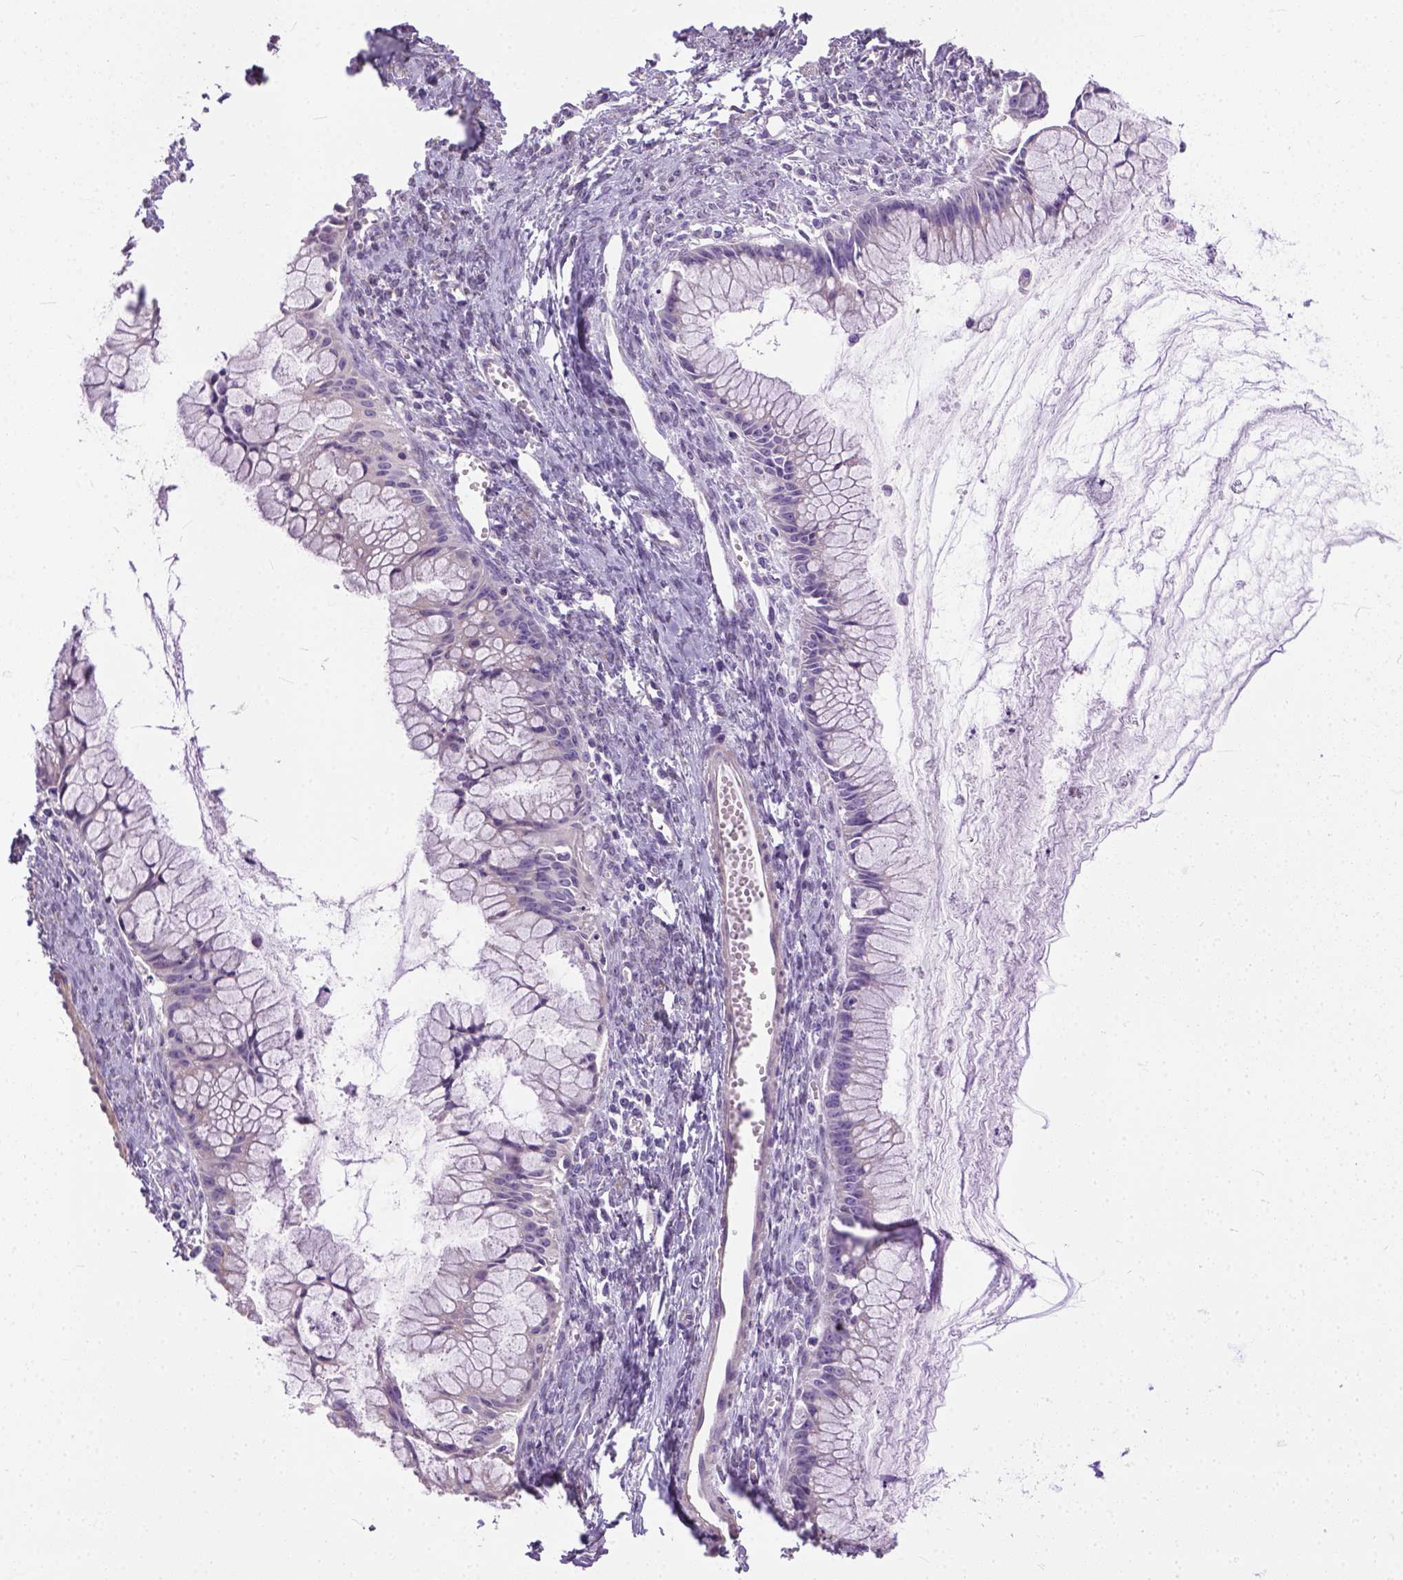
{"staining": {"intensity": "negative", "quantity": "none", "location": "none"}, "tissue": "ovarian cancer", "cell_type": "Tumor cells", "image_type": "cancer", "snomed": [{"axis": "morphology", "description": "Cystadenocarcinoma, mucinous, NOS"}, {"axis": "topography", "description": "Ovary"}], "caption": "Tumor cells show no significant positivity in mucinous cystadenocarcinoma (ovarian).", "gene": "BANF2", "patient": {"sex": "female", "age": 41}}